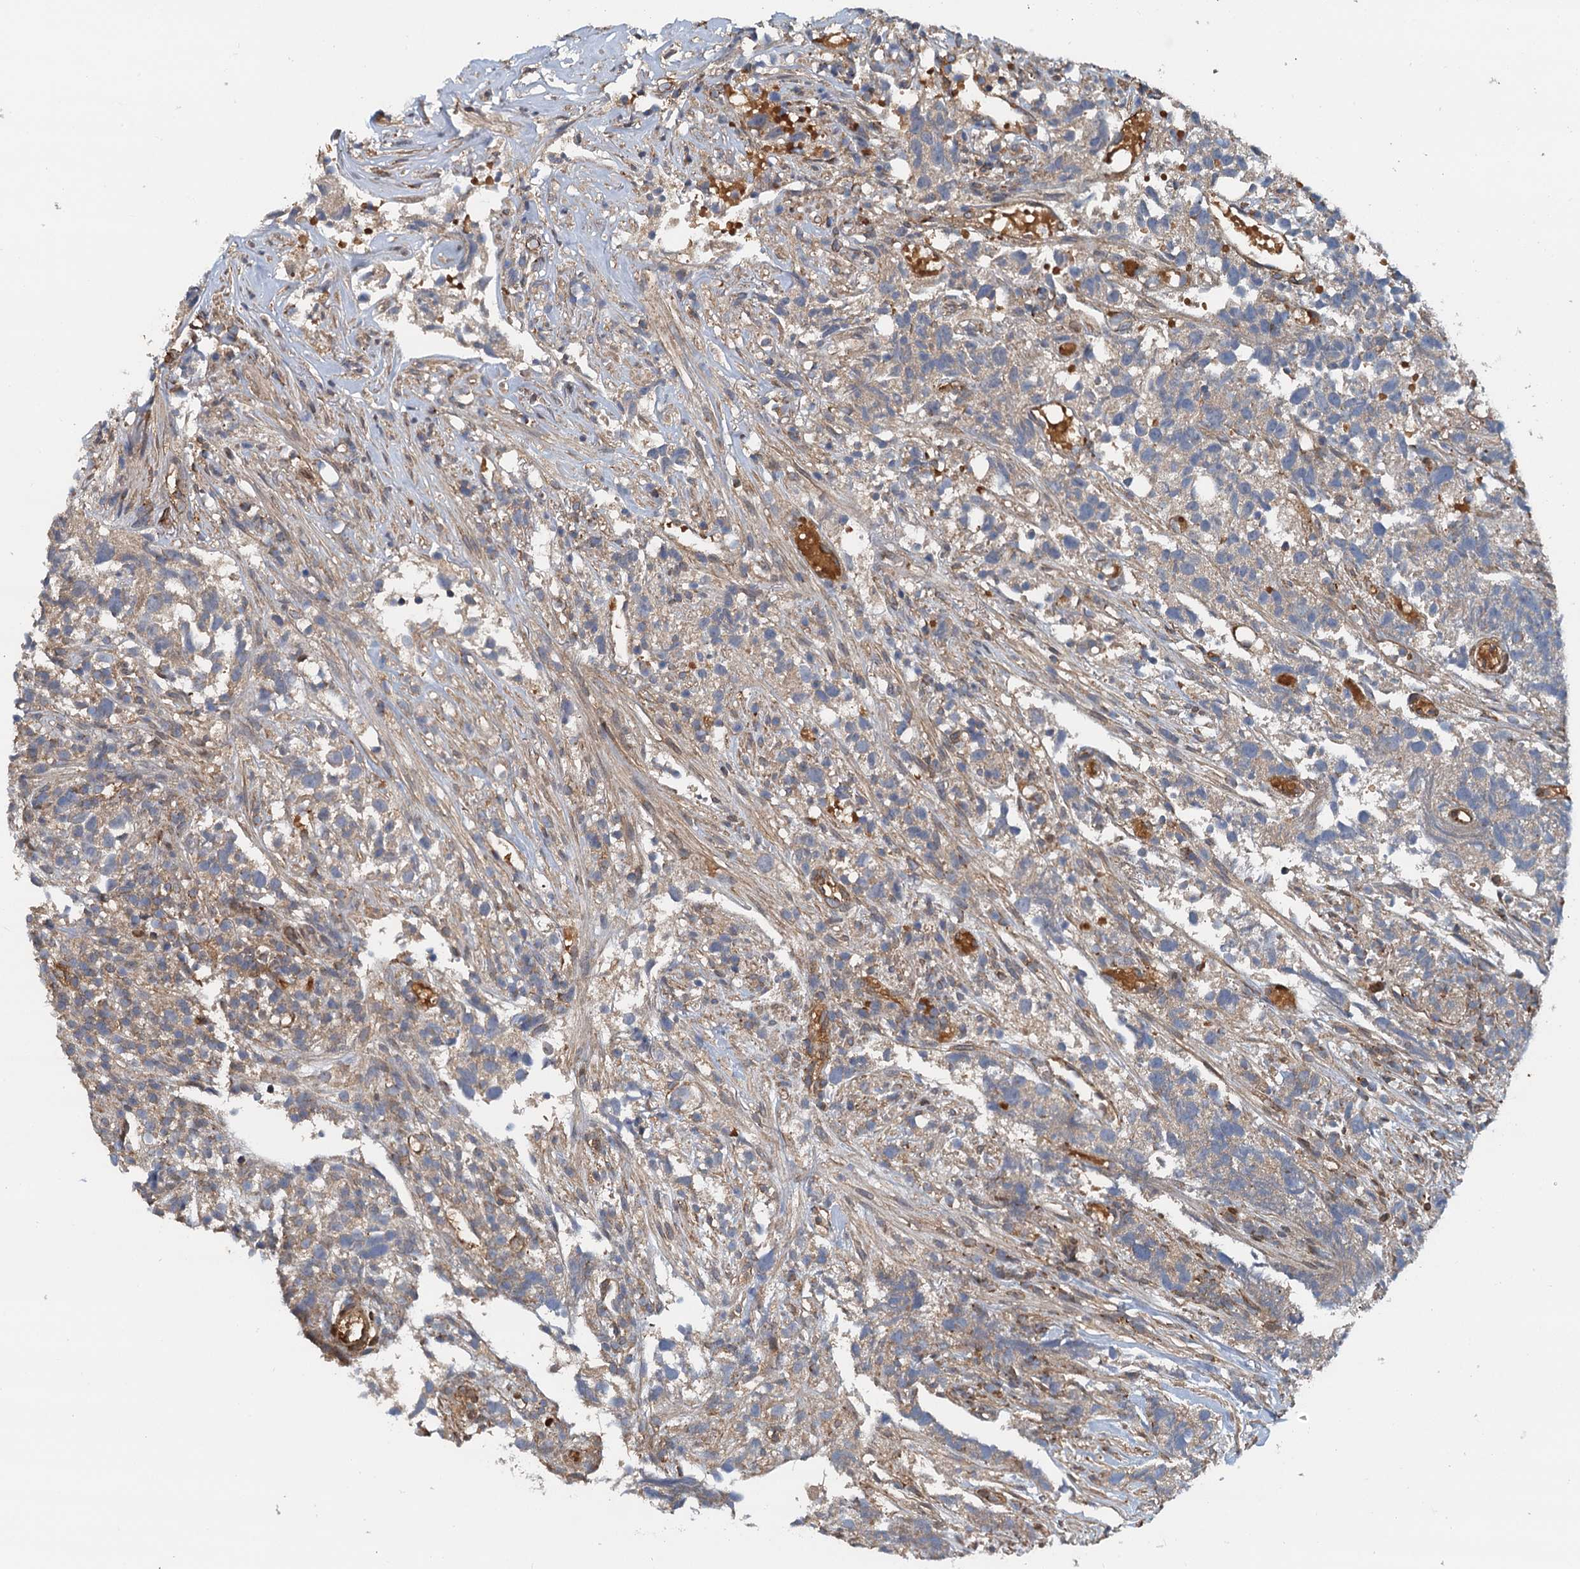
{"staining": {"intensity": "weak", "quantity": "25%-75%", "location": "cytoplasmic/membranous"}, "tissue": "urothelial cancer", "cell_type": "Tumor cells", "image_type": "cancer", "snomed": [{"axis": "morphology", "description": "Urothelial carcinoma, High grade"}, {"axis": "topography", "description": "Urinary bladder"}], "caption": "Protein staining displays weak cytoplasmic/membranous expression in approximately 25%-75% of tumor cells in urothelial carcinoma (high-grade). (Stains: DAB (3,3'-diaminobenzidine) in brown, nuclei in blue, Microscopy: brightfield microscopy at high magnification).", "gene": "ROGDI", "patient": {"sex": "female", "age": 75}}